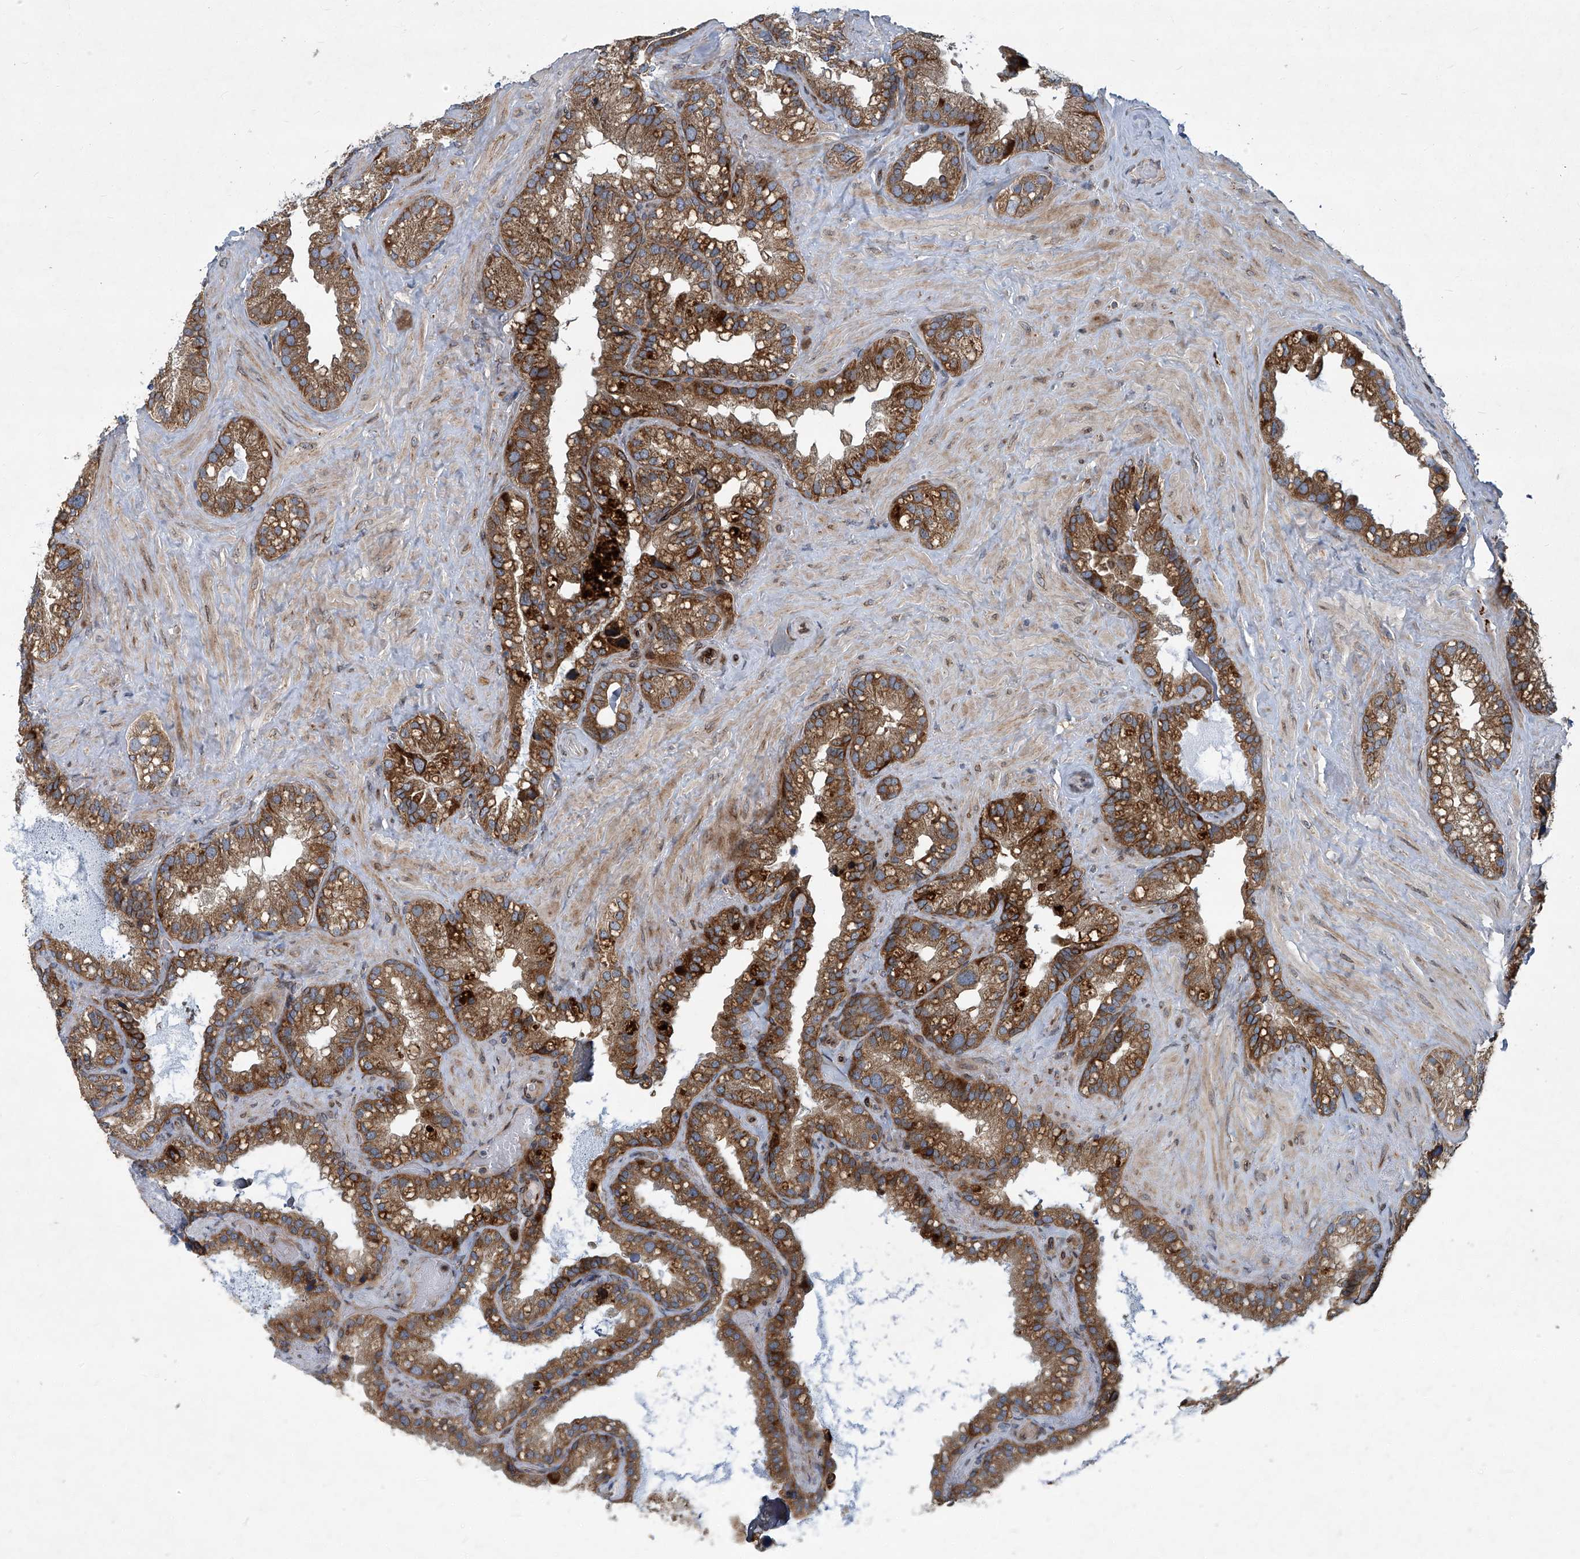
{"staining": {"intensity": "strong", "quantity": ">75%", "location": "cytoplasmic/membranous"}, "tissue": "seminal vesicle", "cell_type": "Glandular cells", "image_type": "normal", "snomed": [{"axis": "morphology", "description": "Normal tissue, NOS"}, {"axis": "topography", "description": "Prostate"}, {"axis": "topography", "description": "Seminal veicle"}], "caption": "Seminal vesicle stained with DAB (3,3'-diaminobenzidine) immunohistochemistry (IHC) reveals high levels of strong cytoplasmic/membranous positivity in approximately >75% of glandular cells. Nuclei are stained in blue.", "gene": "GPR132", "patient": {"sex": "male", "age": 68}}